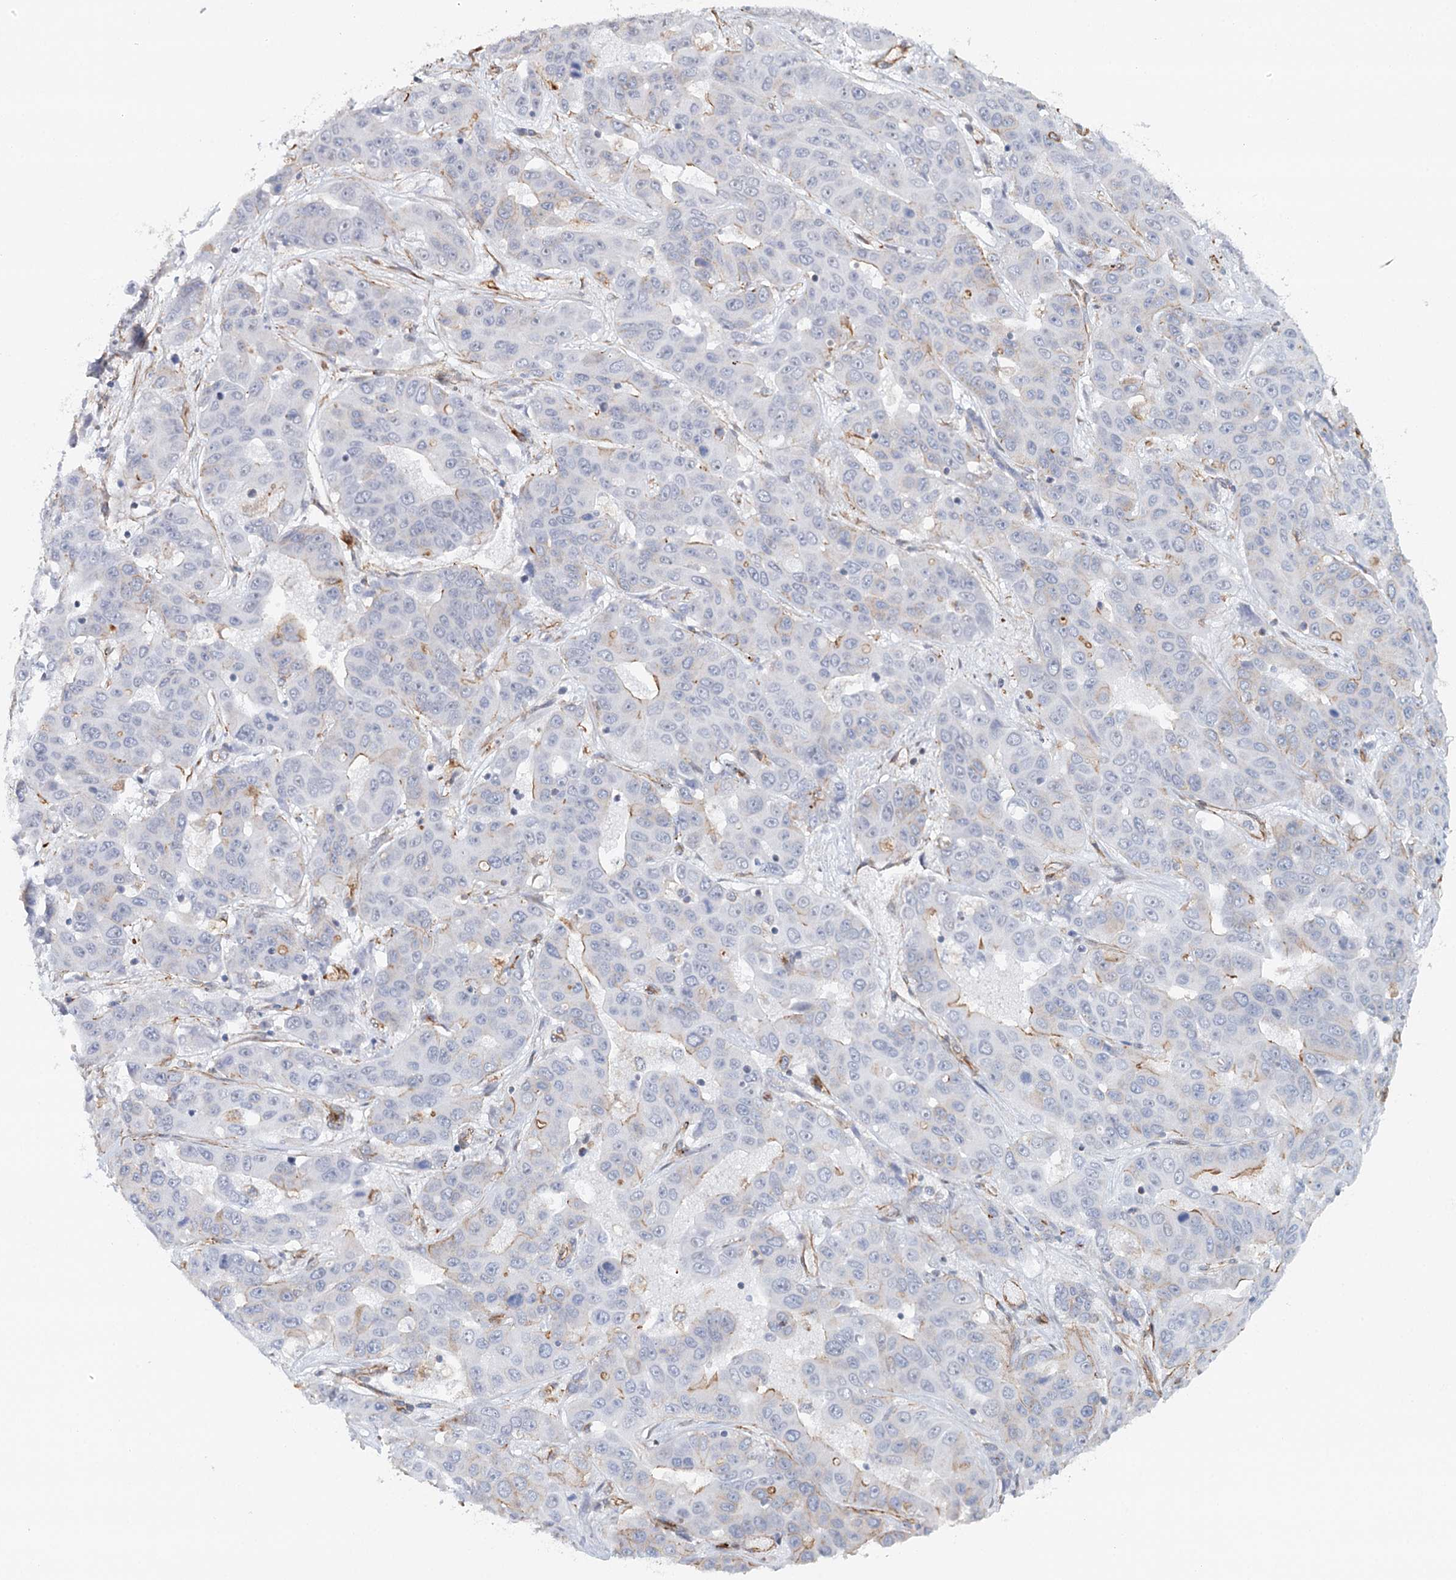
{"staining": {"intensity": "negative", "quantity": "none", "location": "none"}, "tissue": "liver cancer", "cell_type": "Tumor cells", "image_type": "cancer", "snomed": [{"axis": "morphology", "description": "Cholangiocarcinoma"}, {"axis": "topography", "description": "Liver"}], "caption": "This is a photomicrograph of IHC staining of liver cancer, which shows no staining in tumor cells.", "gene": "SYNPO", "patient": {"sex": "female", "age": 52}}